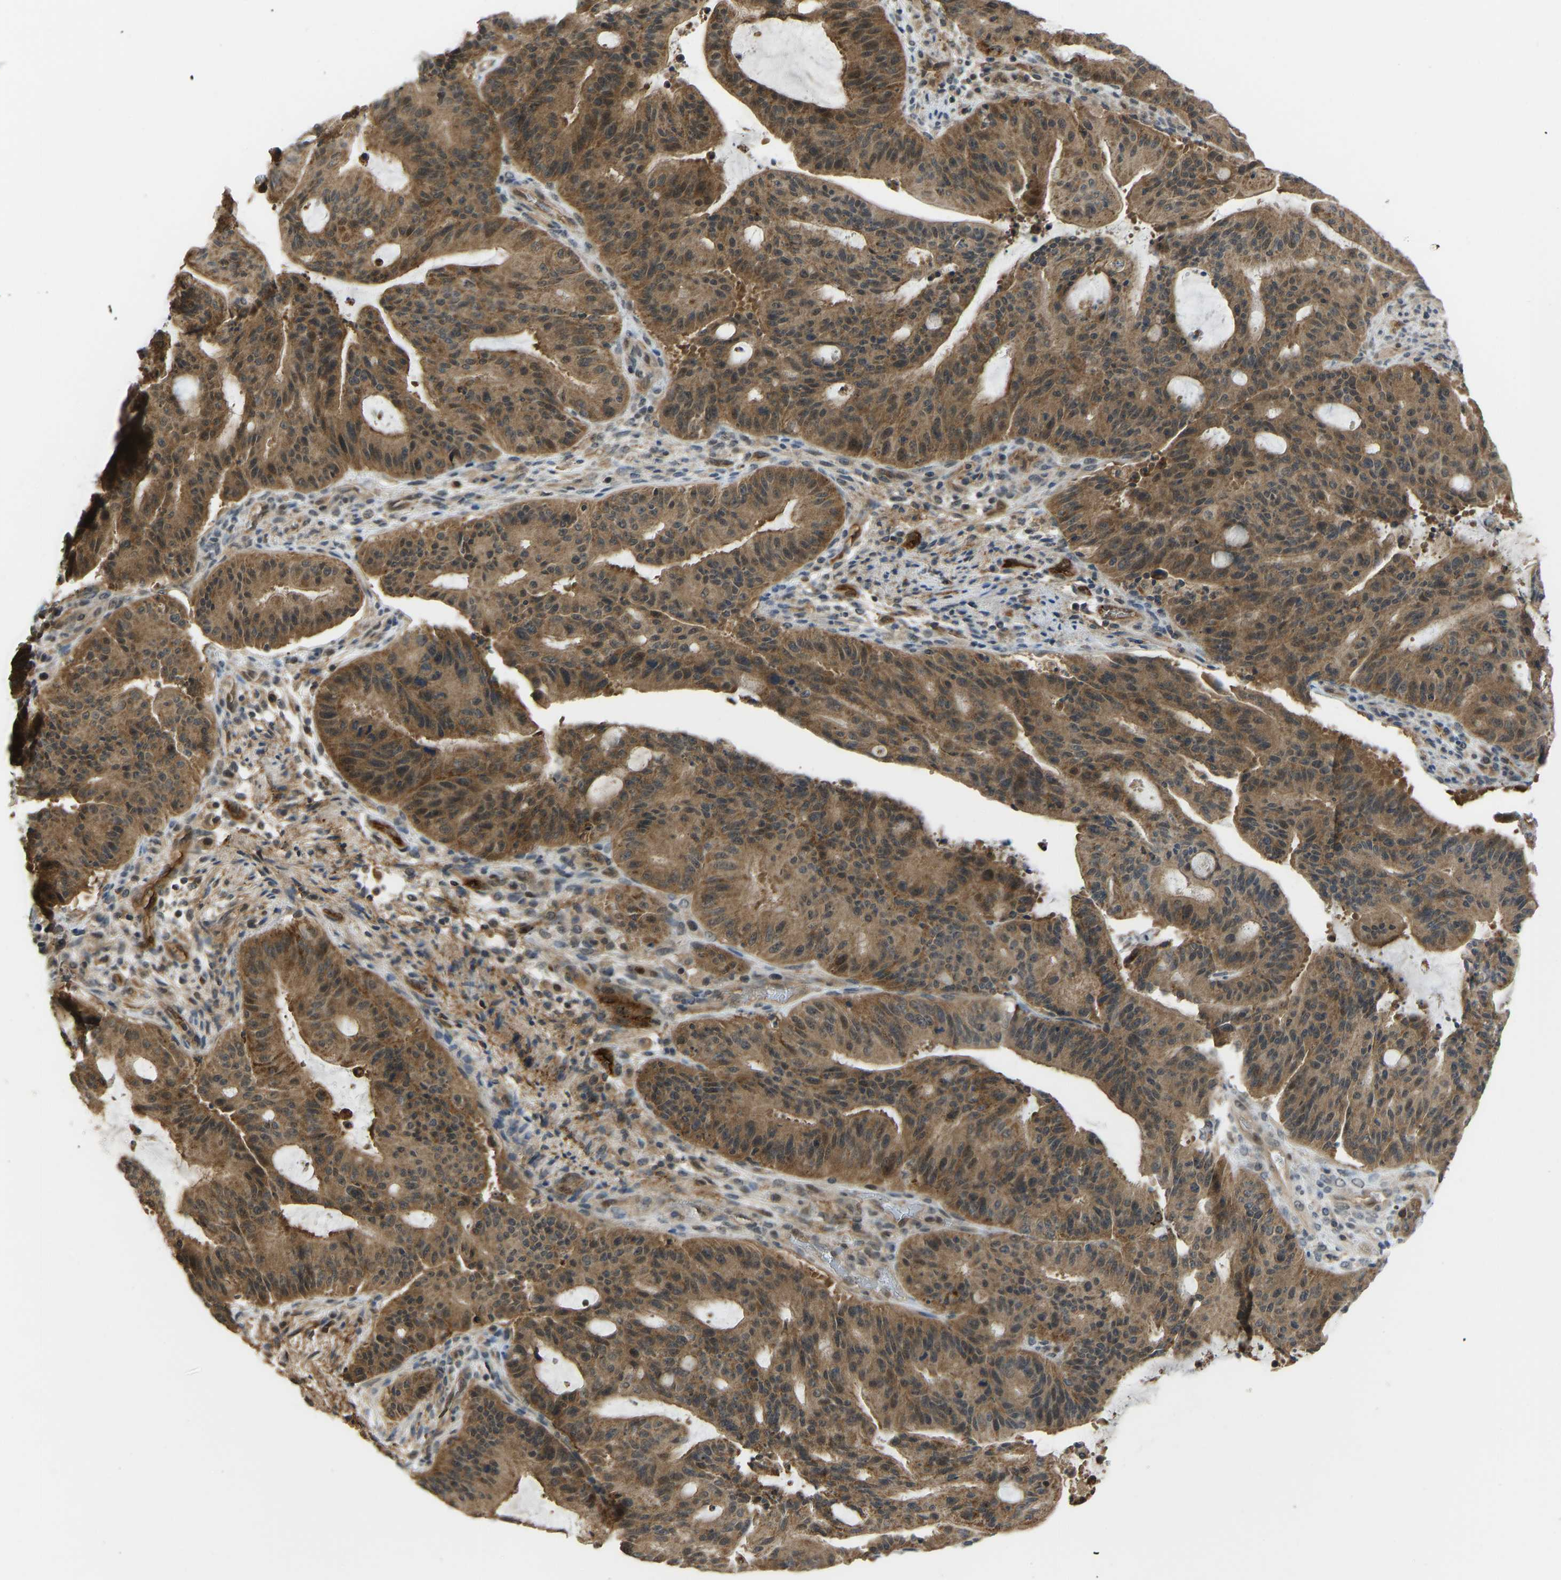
{"staining": {"intensity": "moderate", "quantity": ">75%", "location": "cytoplasmic/membranous,nuclear"}, "tissue": "liver cancer", "cell_type": "Tumor cells", "image_type": "cancer", "snomed": [{"axis": "morphology", "description": "Normal tissue, NOS"}, {"axis": "morphology", "description": "Cholangiocarcinoma"}, {"axis": "topography", "description": "Liver"}, {"axis": "topography", "description": "Peripheral nerve tissue"}], "caption": "Protein staining of liver cholangiocarcinoma tissue shows moderate cytoplasmic/membranous and nuclear expression in about >75% of tumor cells. (Brightfield microscopy of DAB IHC at high magnification).", "gene": "CCT8", "patient": {"sex": "female", "age": 73}}